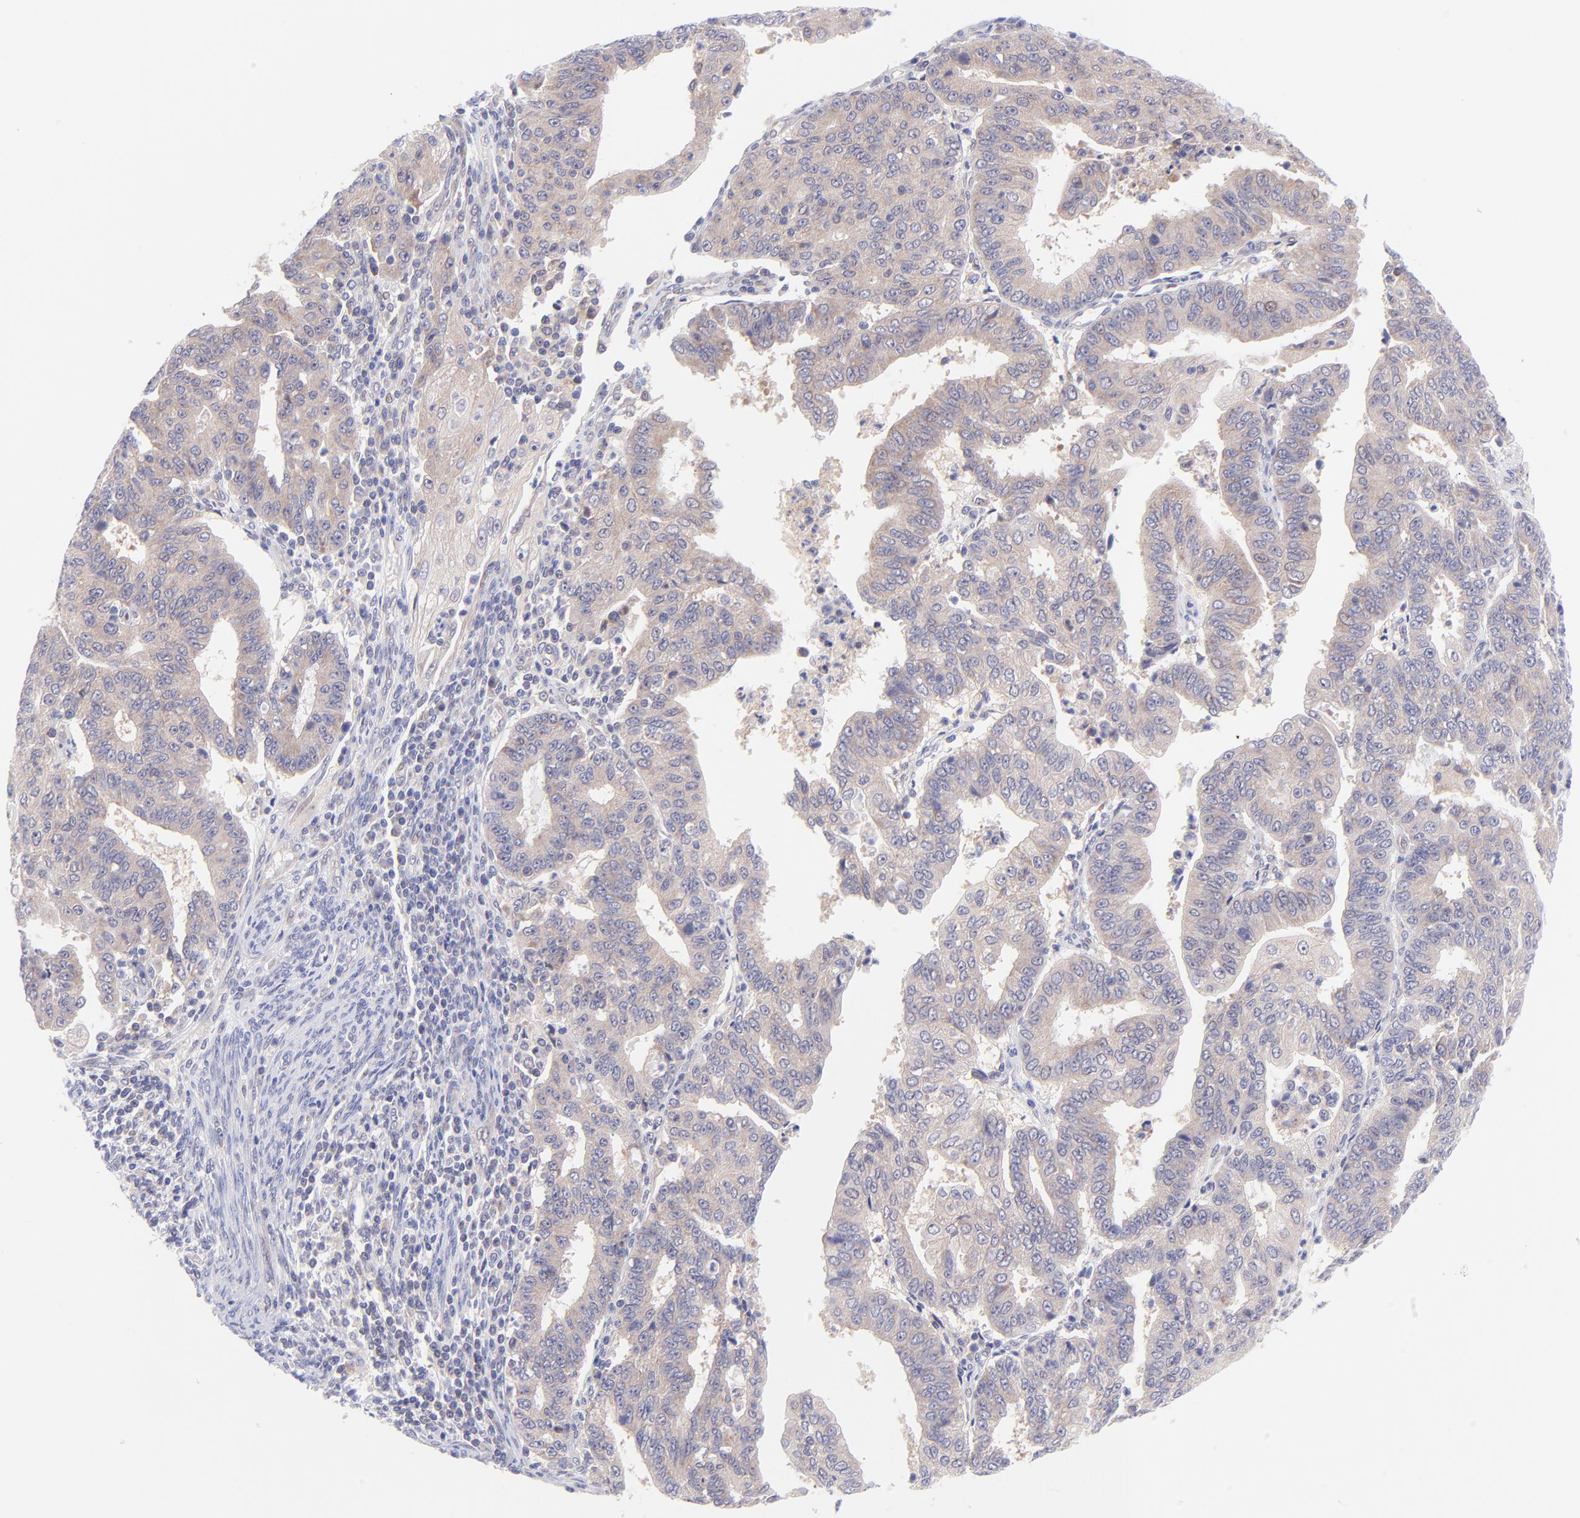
{"staining": {"intensity": "weak", "quantity": ">75%", "location": "cytoplasmic/membranous"}, "tissue": "endometrial cancer", "cell_type": "Tumor cells", "image_type": "cancer", "snomed": [{"axis": "morphology", "description": "Adenocarcinoma, NOS"}, {"axis": "topography", "description": "Endometrium"}], "caption": "Weak cytoplasmic/membranous positivity for a protein is seen in about >75% of tumor cells of endometrial cancer (adenocarcinoma) using immunohistochemistry.", "gene": "PBDC1", "patient": {"sex": "female", "age": 56}}